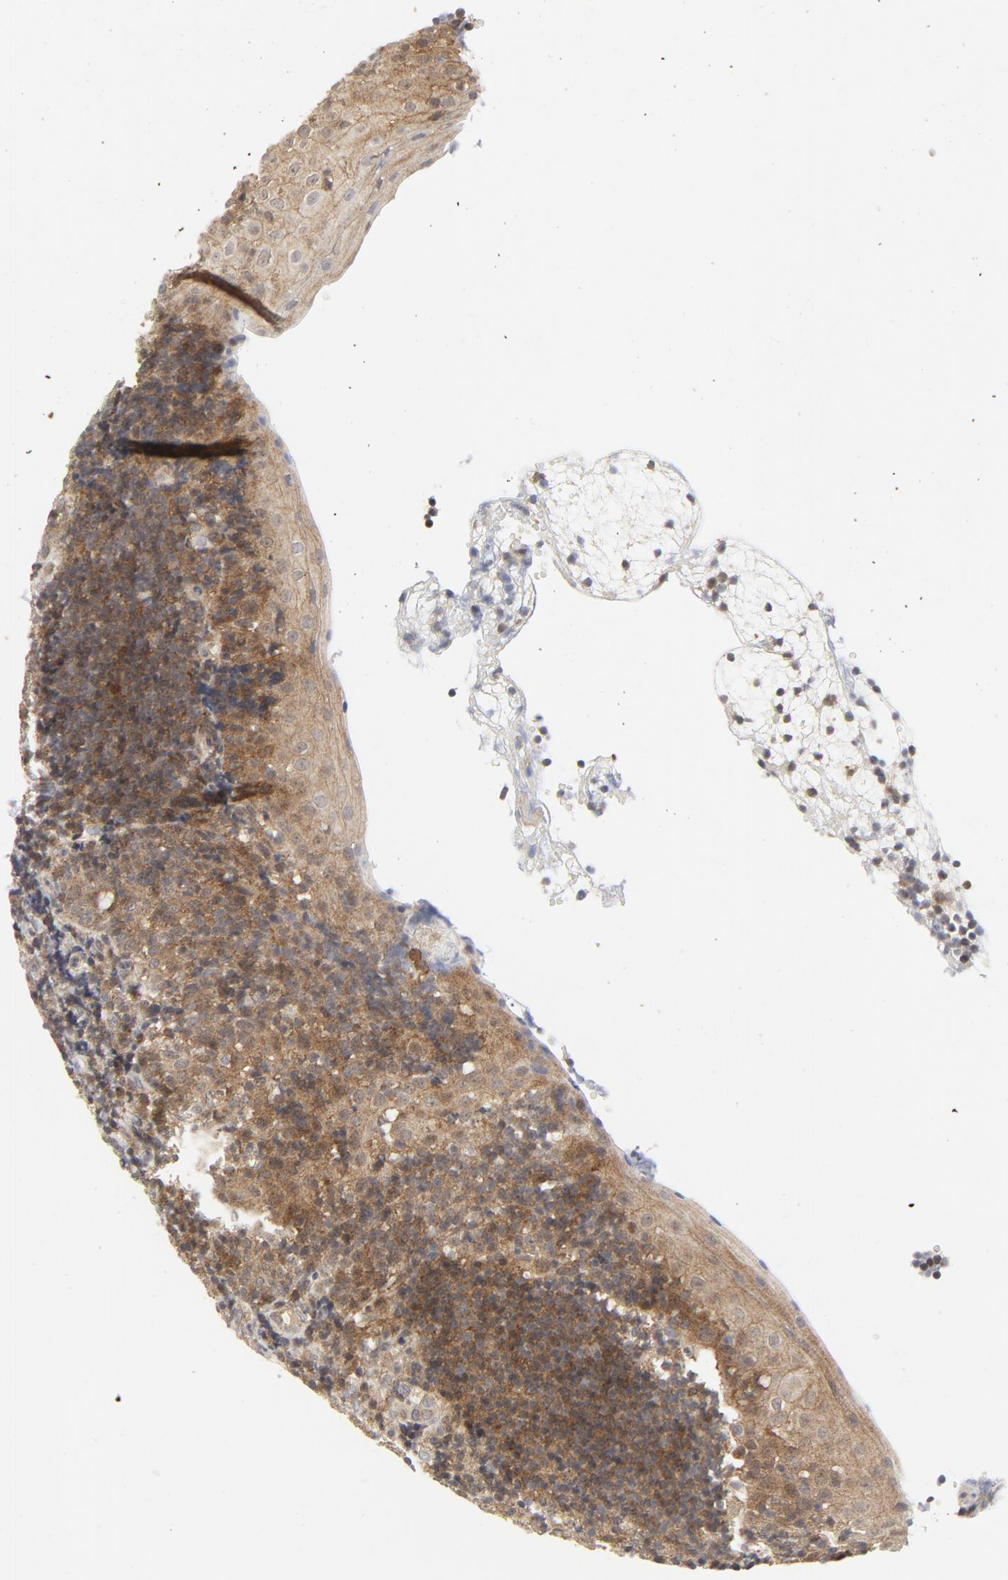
{"staining": {"intensity": "moderate", "quantity": ">75%", "location": "cytoplasmic/membranous"}, "tissue": "tonsil", "cell_type": "Germinal center cells", "image_type": "normal", "snomed": [{"axis": "morphology", "description": "Normal tissue, NOS"}, {"axis": "topography", "description": "Tonsil"}], "caption": "High-magnification brightfield microscopy of benign tonsil stained with DAB (3,3'-diaminobenzidine) (brown) and counterstained with hematoxylin (blue). germinal center cells exhibit moderate cytoplasmic/membranous staining is appreciated in approximately>75% of cells.", "gene": "MAP2K7", "patient": {"sex": "female", "age": 40}}